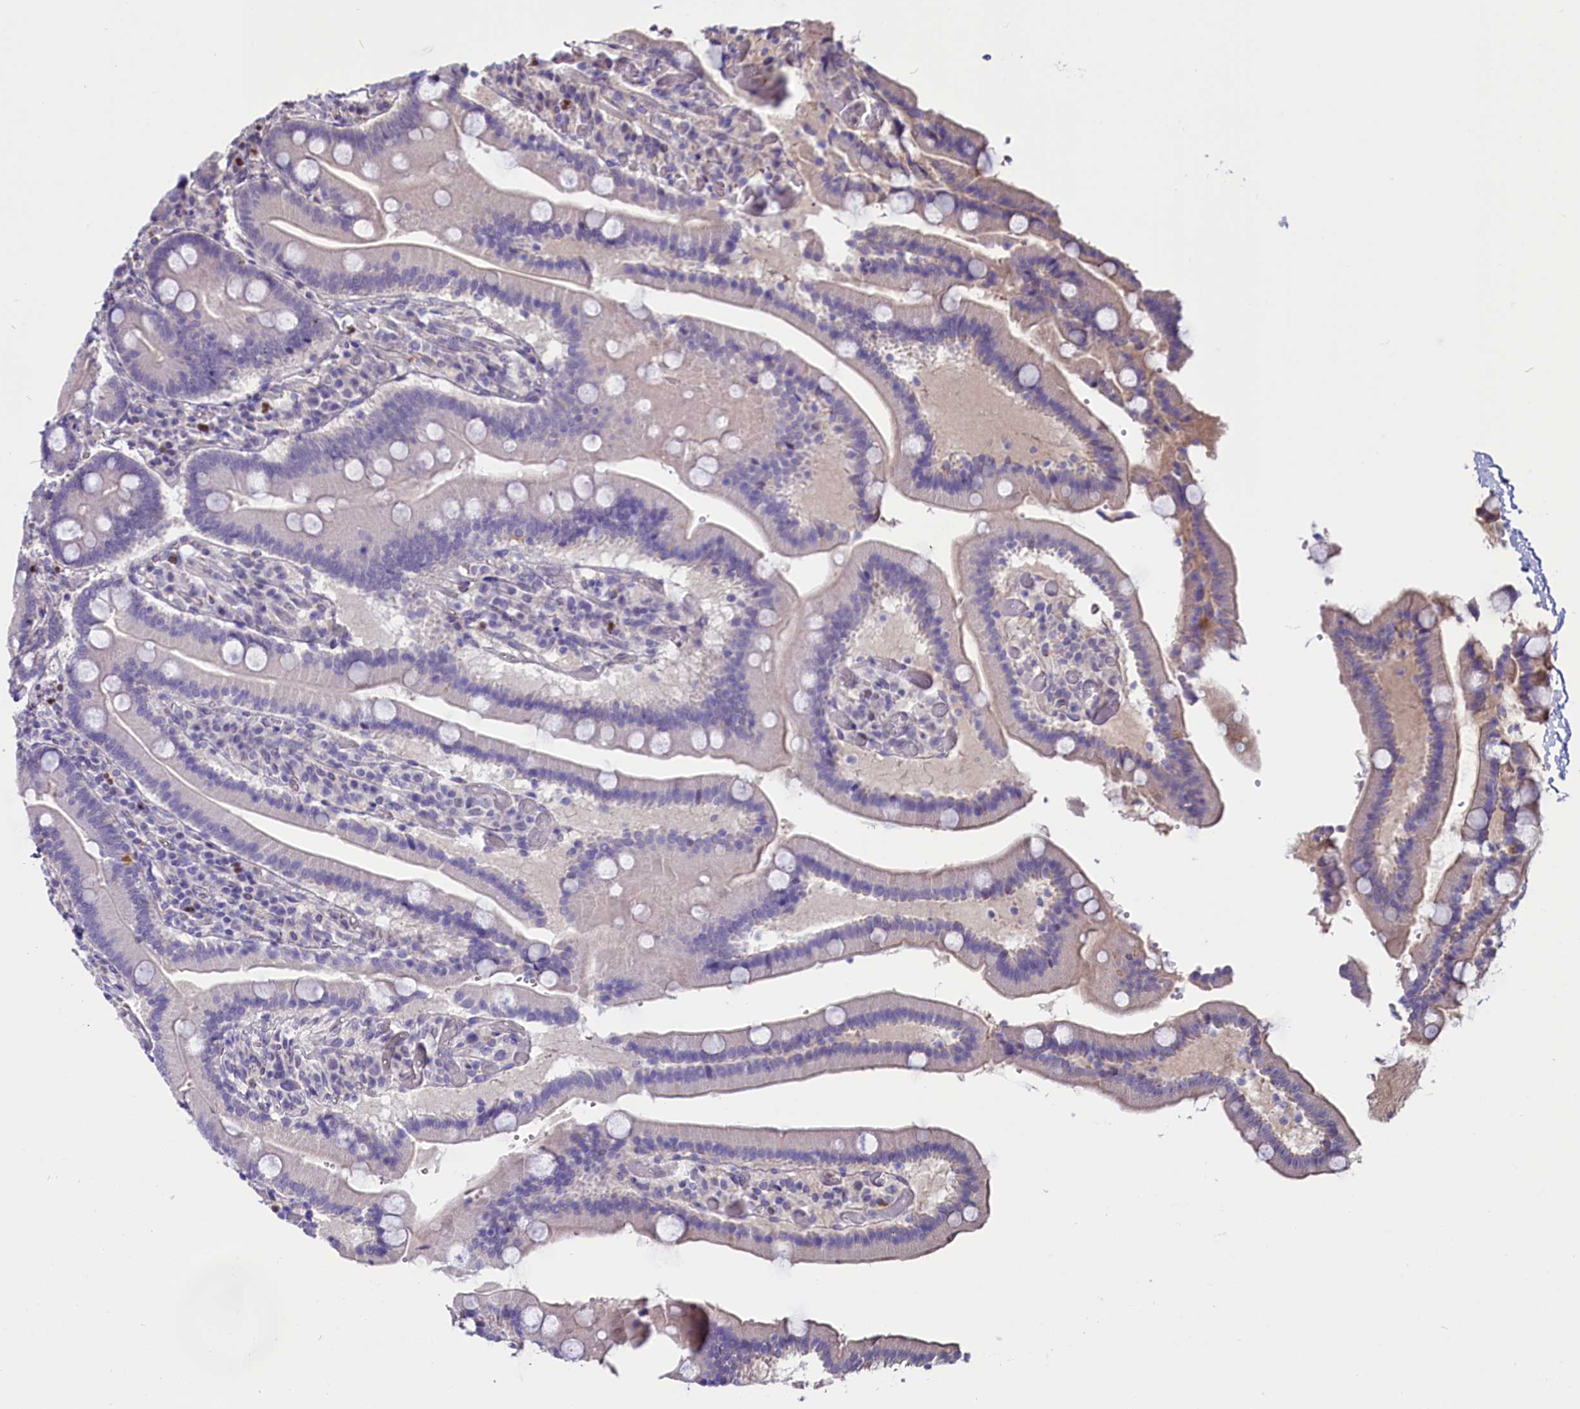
{"staining": {"intensity": "moderate", "quantity": "<25%", "location": "cytoplasmic/membranous"}, "tissue": "duodenum", "cell_type": "Glandular cells", "image_type": "normal", "snomed": [{"axis": "morphology", "description": "Normal tissue, NOS"}, {"axis": "topography", "description": "Duodenum"}], "caption": "Protein expression analysis of normal human duodenum reveals moderate cytoplasmic/membranous positivity in about <25% of glandular cells. Ihc stains the protein of interest in brown and the nuclei are stained blue.", "gene": "PDILT", "patient": {"sex": "female", "age": 62}}